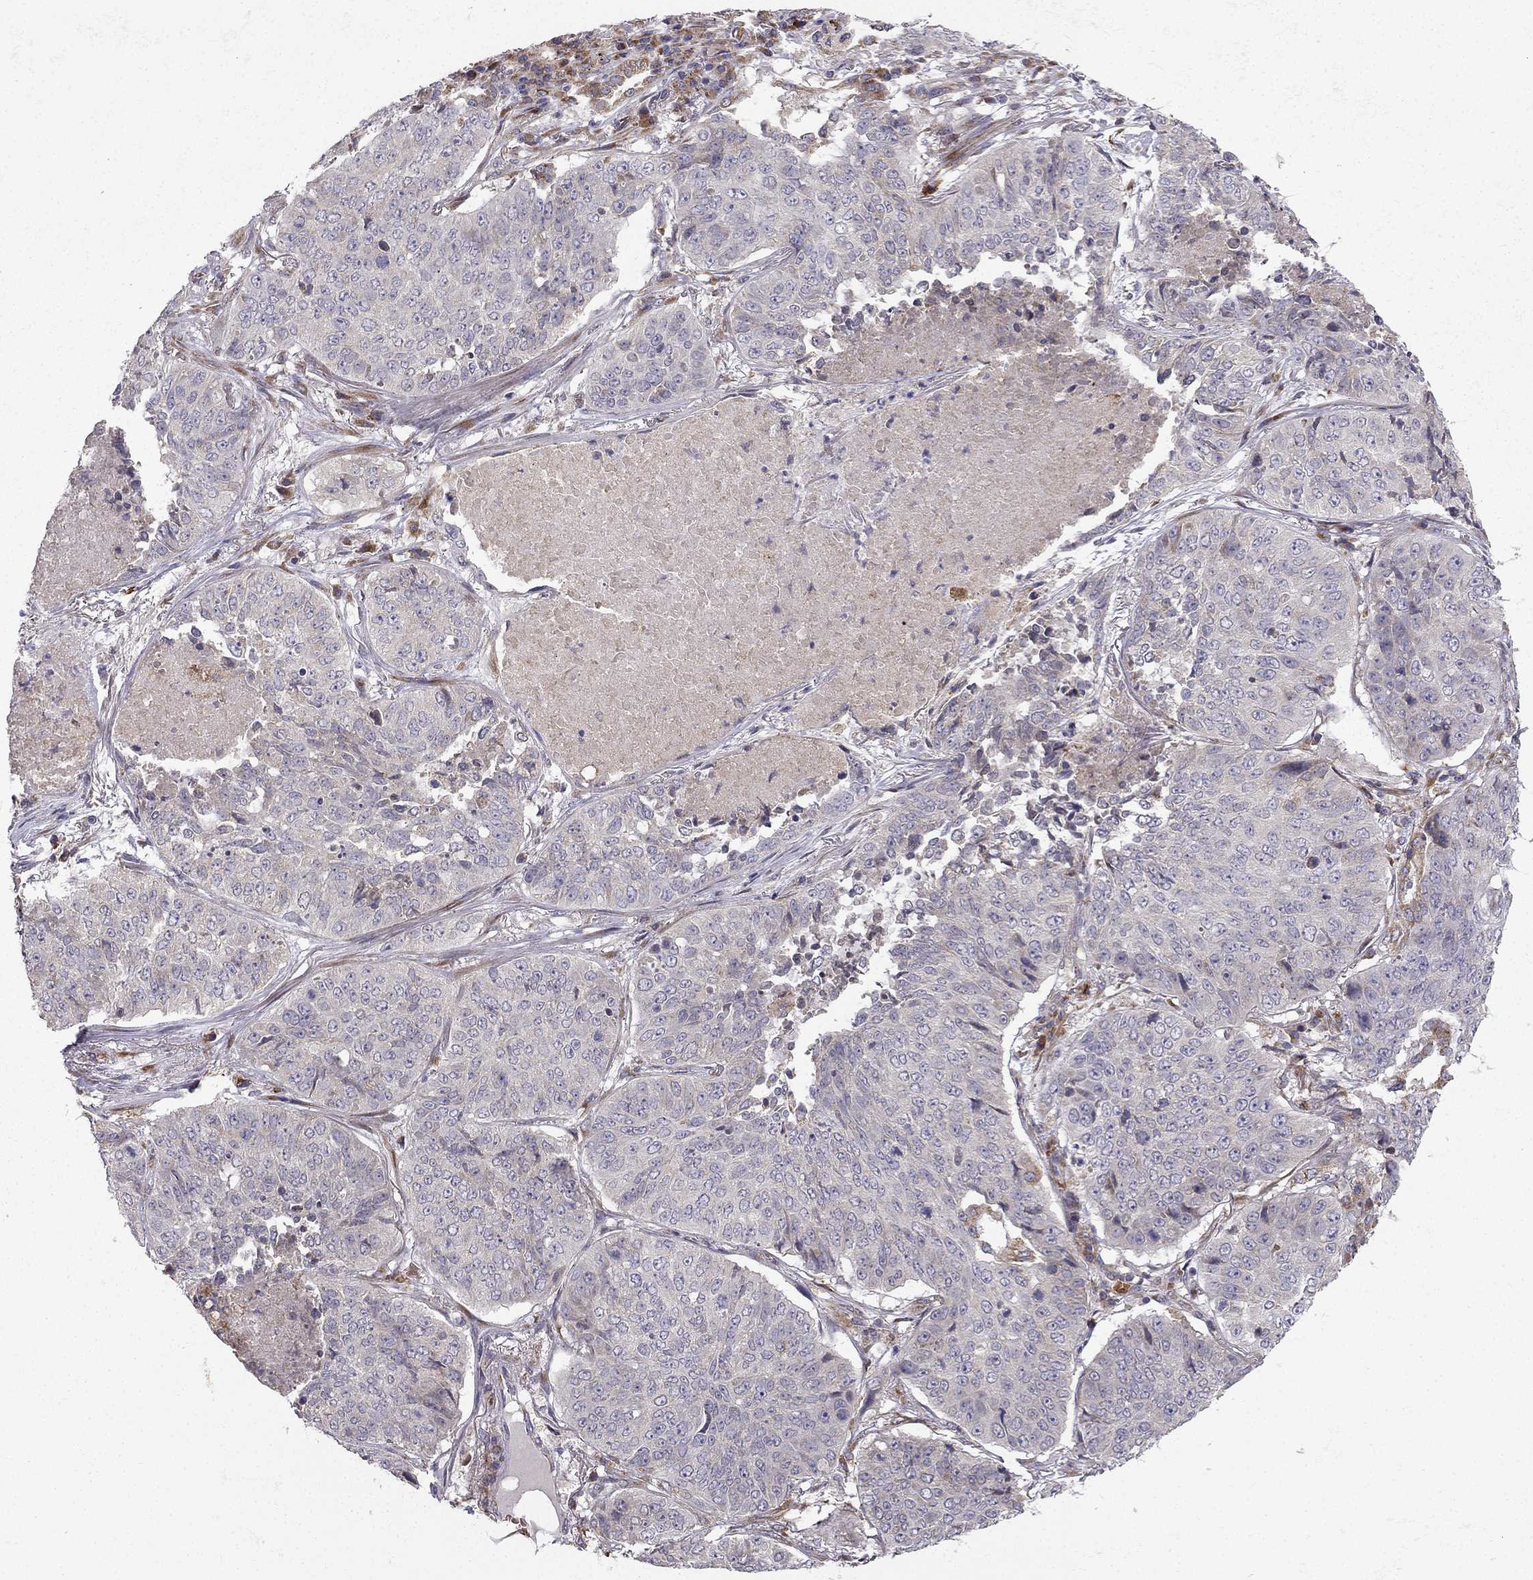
{"staining": {"intensity": "negative", "quantity": "none", "location": "none"}, "tissue": "lung cancer", "cell_type": "Tumor cells", "image_type": "cancer", "snomed": [{"axis": "morphology", "description": "Normal tissue, NOS"}, {"axis": "morphology", "description": "Squamous cell carcinoma, NOS"}, {"axis": "topography", "description": "Bronchus"}, {"axis": "topography", "description": "Lung"}], "caption": "Tumor cells show no significant protein expression in squamous cell carcinoma (lung).", "gene": "B4GALT7", "patient": {"sex": "male", "age": 64}}